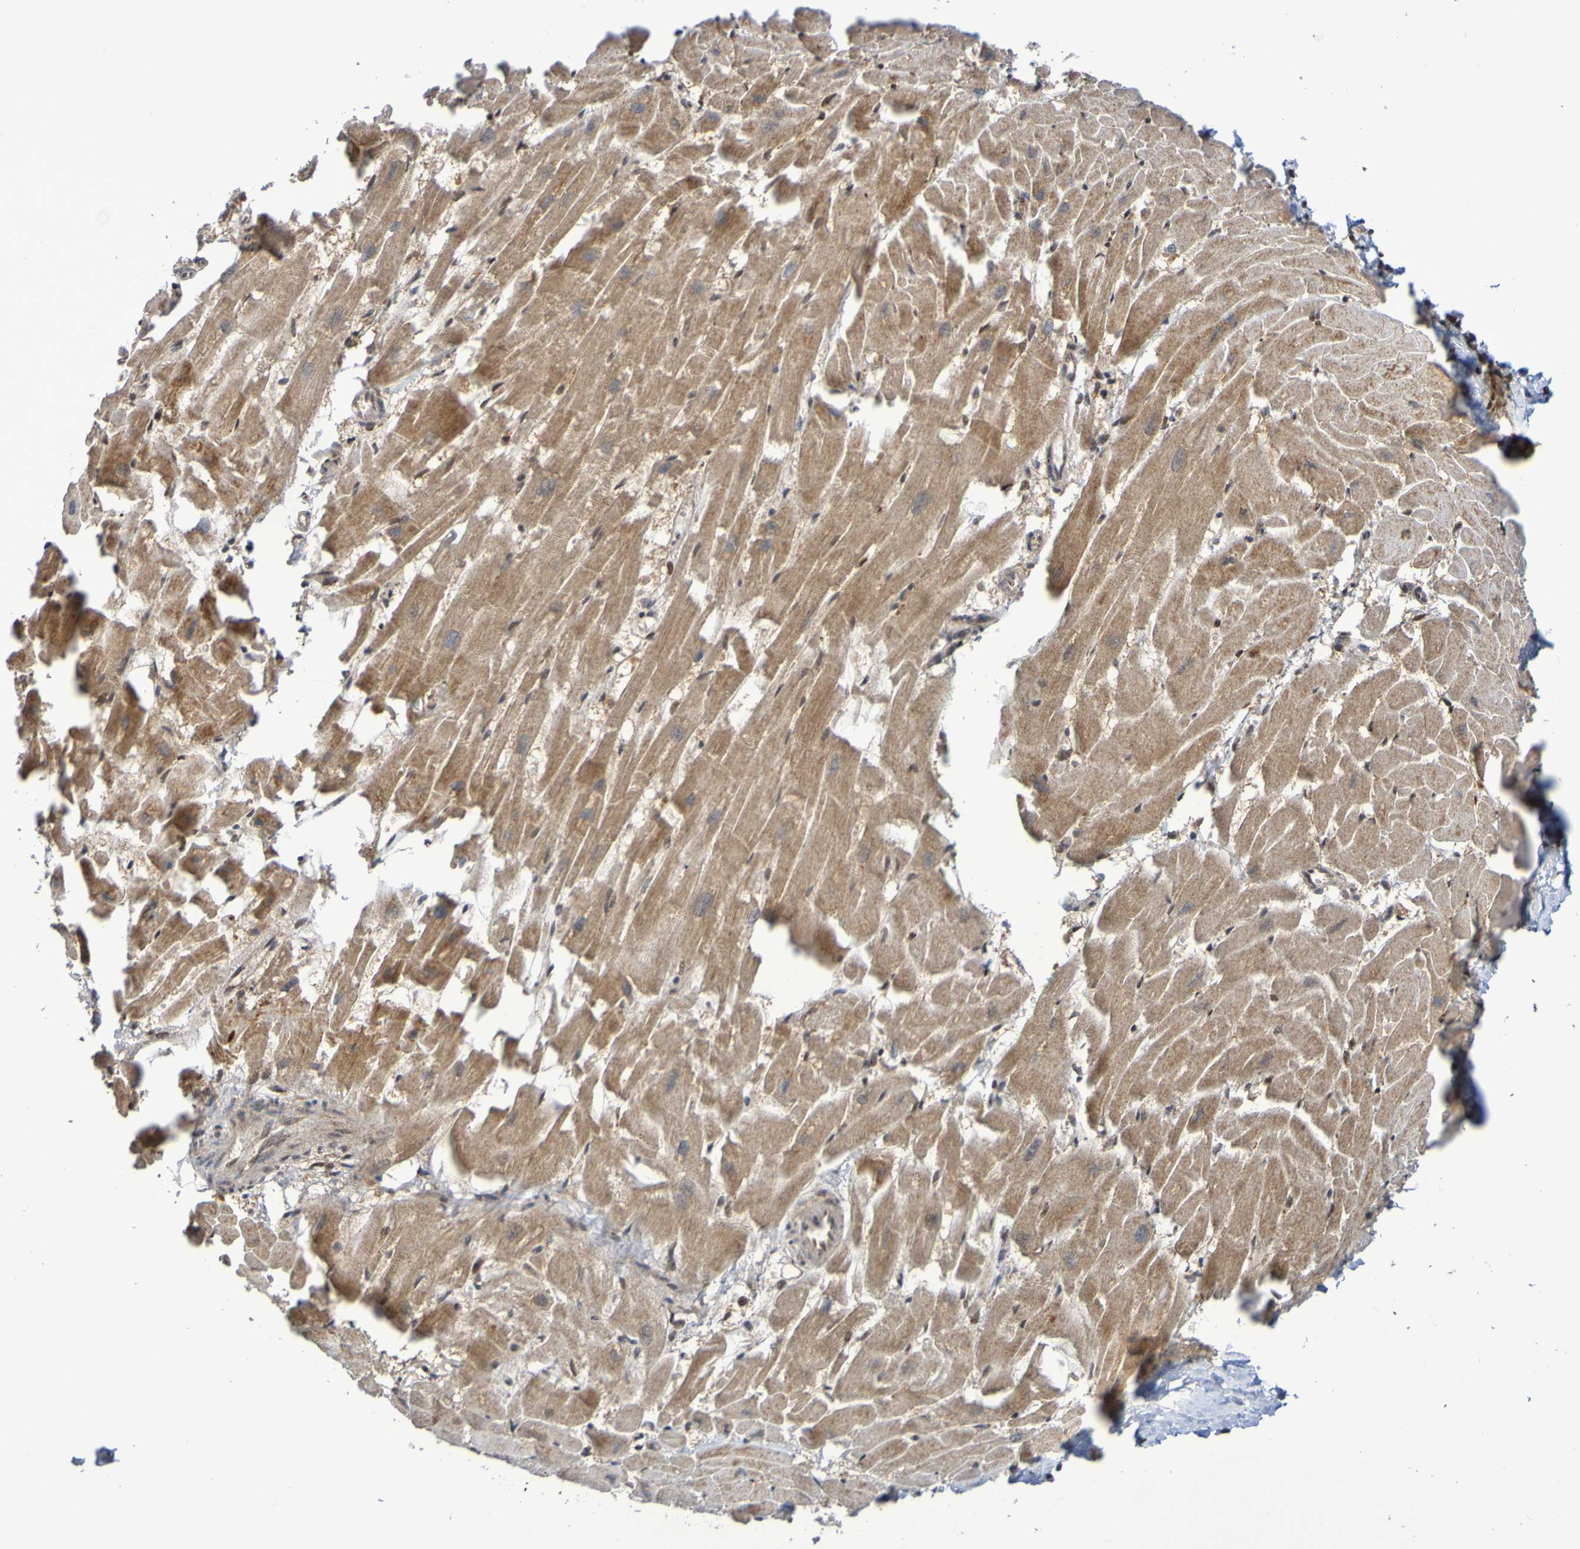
{"staining": {"intensity": "moderate", "quantity": ">75%", "location": "cytoplasmic/membranous"}, "tissue": "heart muscle", "cell_type": "Cardiomyocytes", "image_type": "normal", "snomed": [{"axis": "morphology", "description": "Normal tissue, NOS"}, {"axis": "topography", "description": "Heart"}], "caption": "A brown stain labels moderate cytoplasmic/membranous positivity of a protein in cardiomyocytes of unremarkable human heart muscle. (IHC, brightfield microscopy, high magnification).", "gene": "ITLN1", "patient": {"sex": "female", "age": 19}}